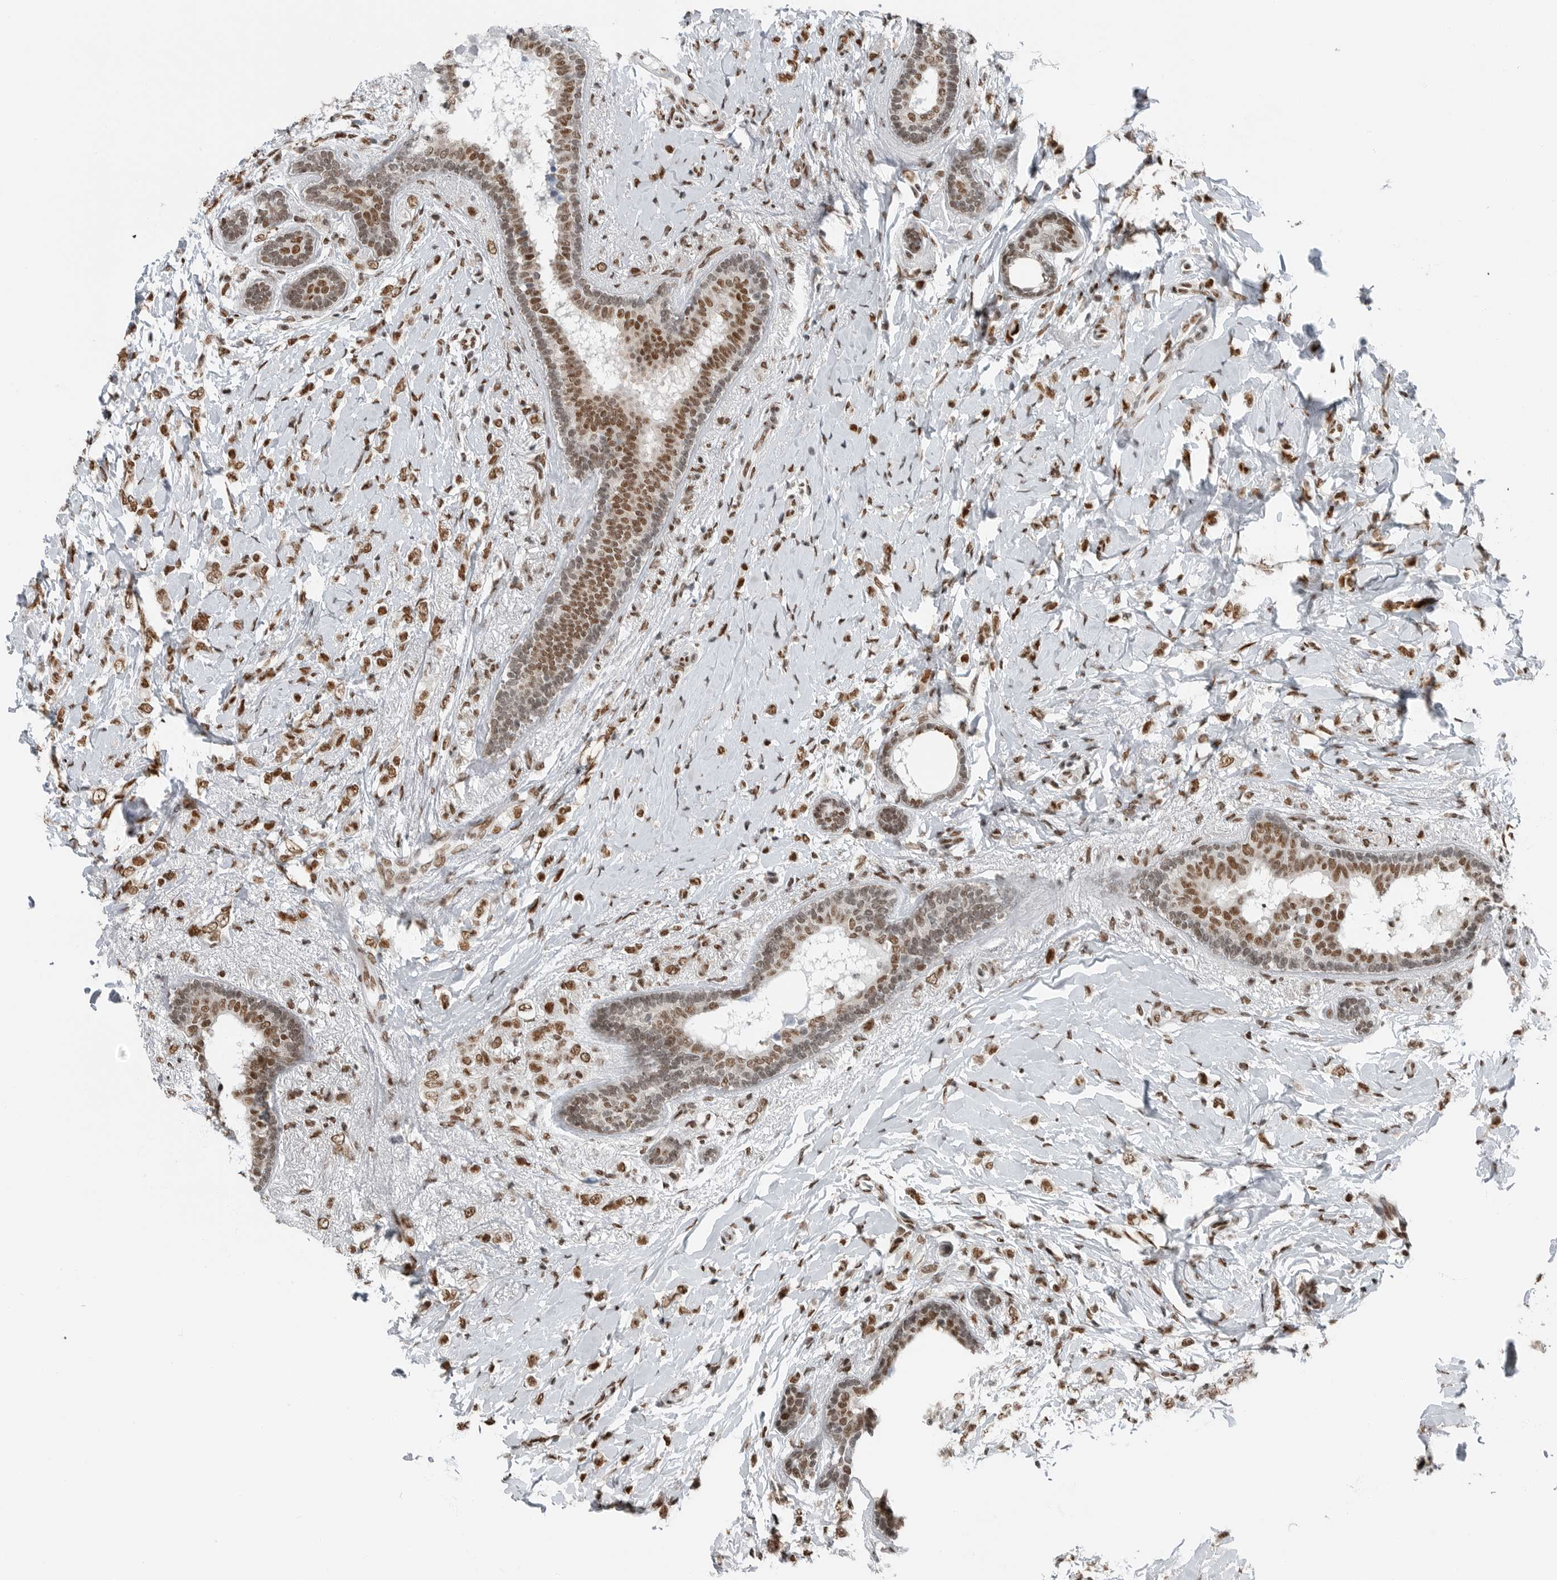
{"staining": {"intensity": "moderate", "quantity": ">75%", "location": "nuclear"}, "tissue": "breast cancer", "cell_type": "Tumor cells", "image_type": "cancer", "snomed": [{"axis": "morphology", "description": "Normal tissue, NOS"}, {"axis": "morphology", "description": "Lobular carcinoma"}, {"axis": "topography", "description": "Breast"}], "caption": "Breast cancer (lobular carcinoma) stained with DAB (3,3'-diaminobenzidine) IHC exhibits medium levels of moderate nuclear positivity in approximately >75% of tumor cells. The protein is stained brown, and the nuclei are stained in blue (DAB (3,3'-diaminobenzidine) IHC with brightfield microscopy, high magnification).", "gene": "BLZF1", "patient": {"sex": "female", "age": 47}}